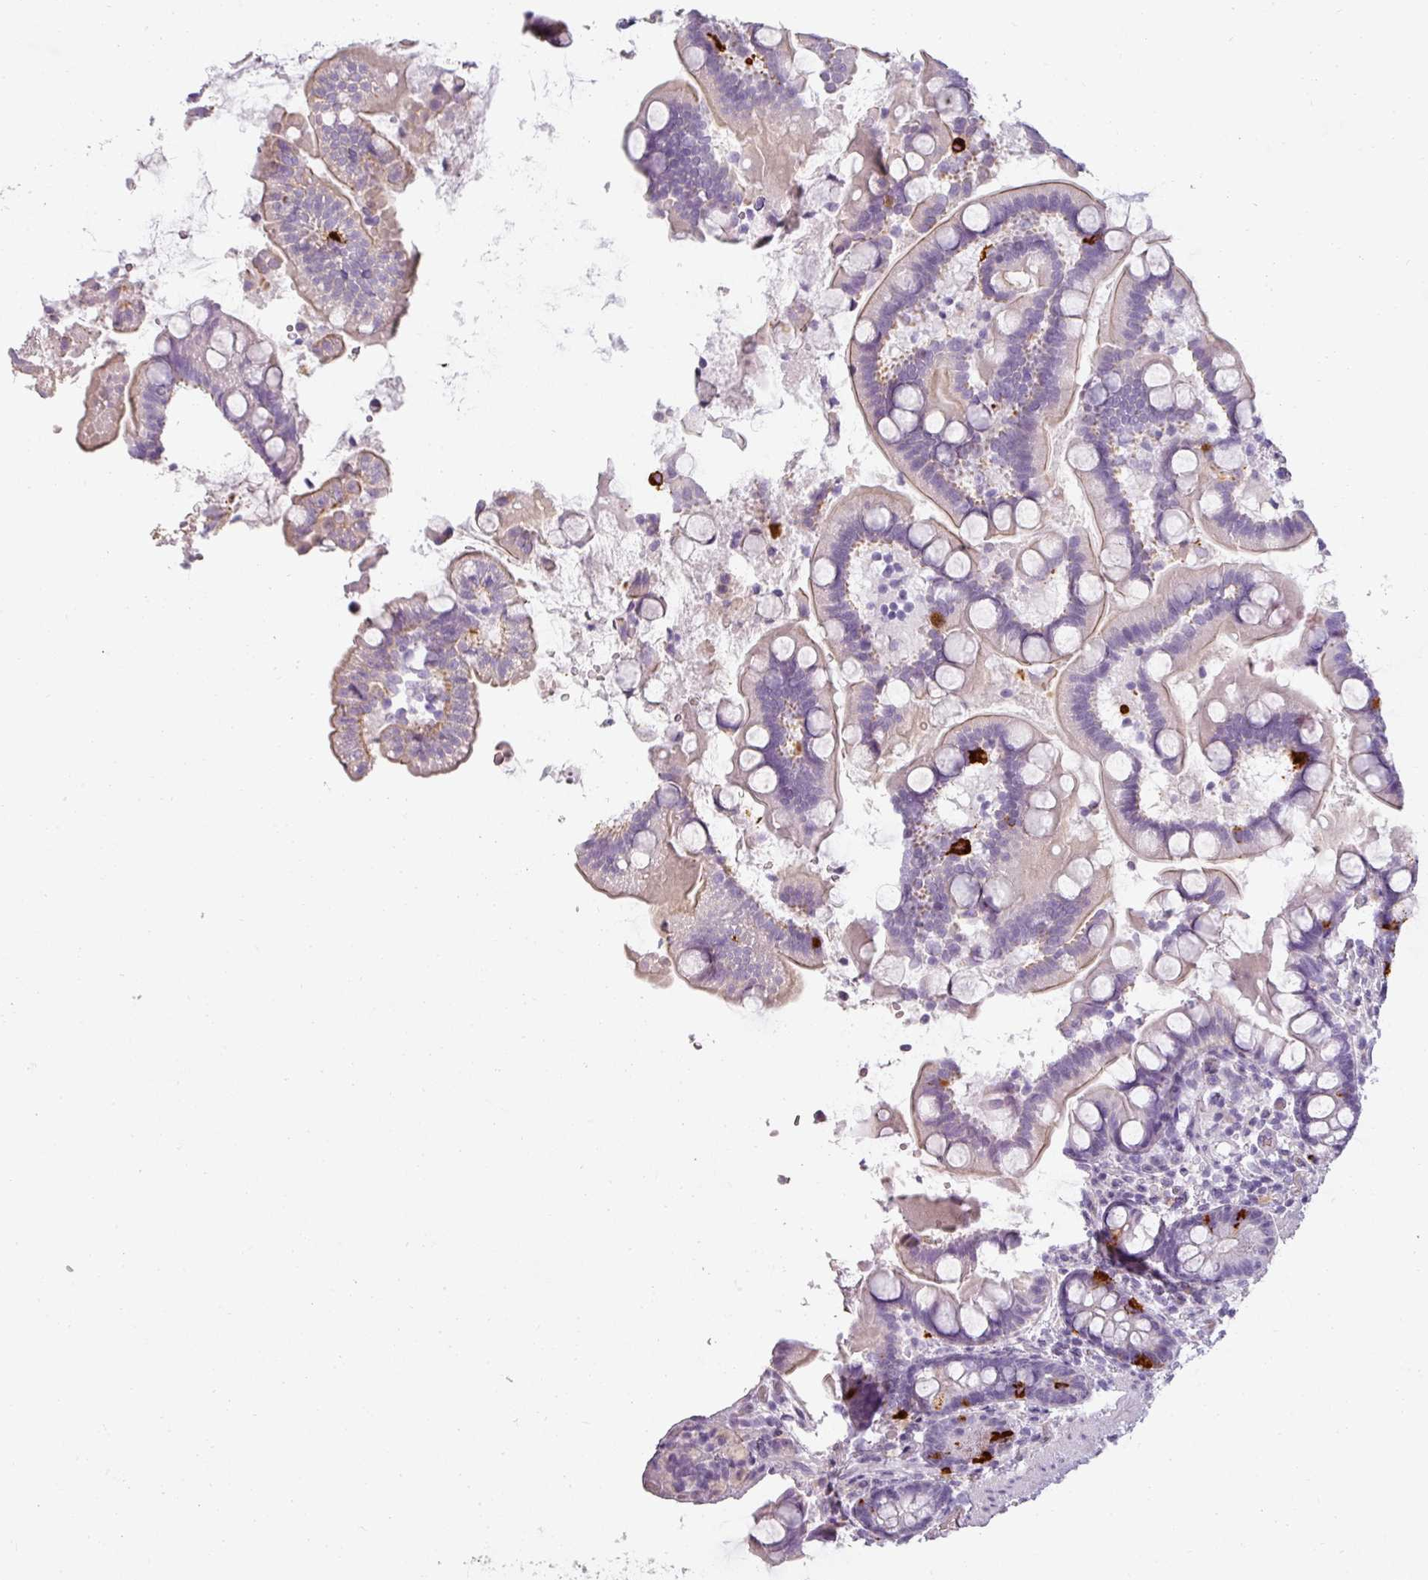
{"staining": {"intensity": "strong", "quantity": "<25%", "location": "cytoplasmic/membranous"}, "tissue": "small intestine", "cell_type": "Glandular cells", "image_type": "normal", "snomed": [{"axis": "morphology", "description": "Normal tissue, NOS"}, {"axis": "topography", "description": "Small intestine"}], "caption": "Protein staining displays strong cytoplasmic/membranous positivity in approximately <25% of glandular cells in normal small intestine. (DAB (3,3'-diaminobenzidine) IHC, brown staining for protein, blue staining for nuclei).", "gene": "ASB1", "patient": {"sex": "female", "age": 64}}